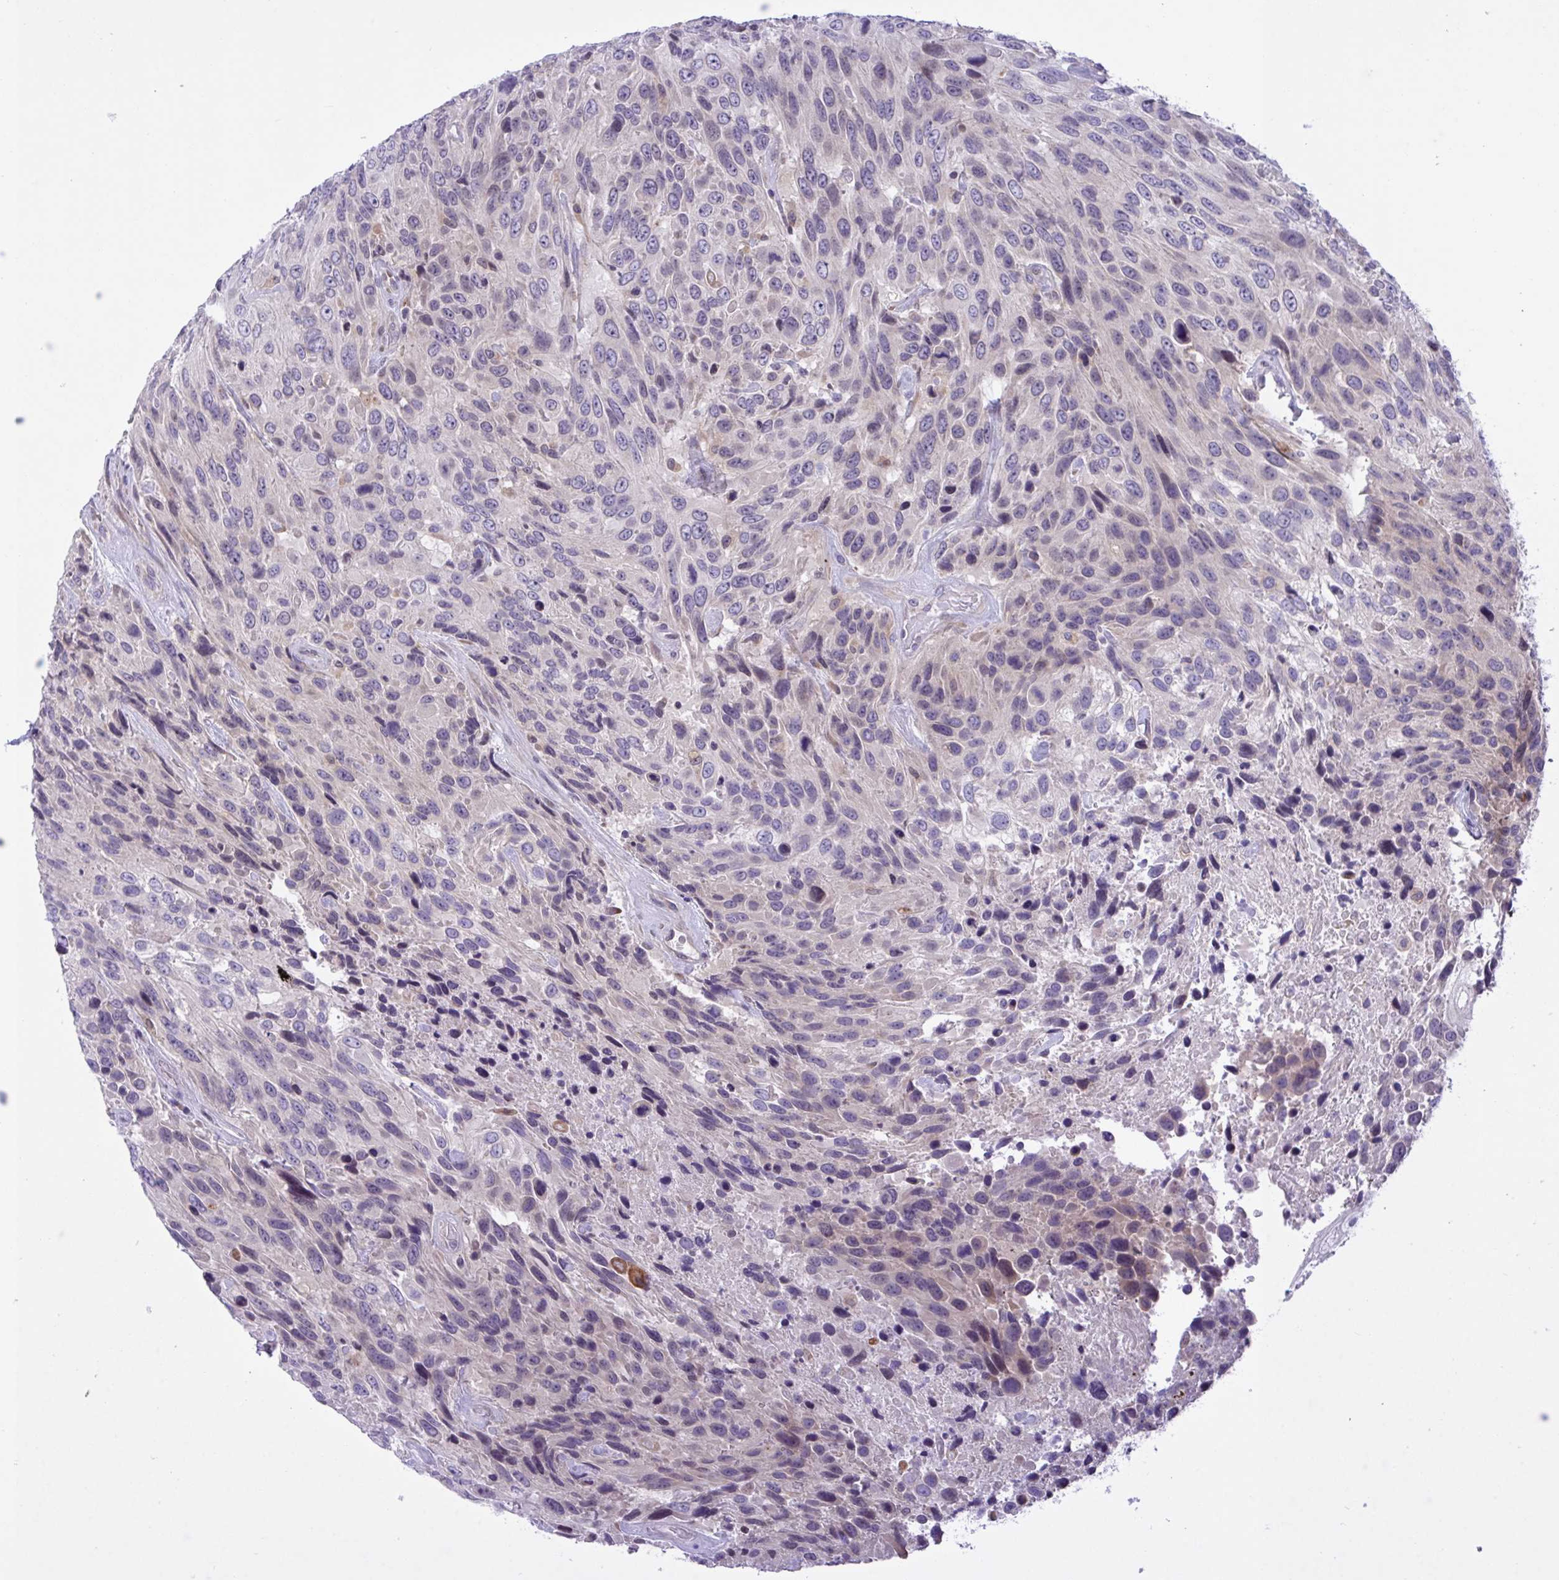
{"staining": {"intensity": "negative", "quantity": "none", "location": "none"}, "tissue": "urothelial cancer", "cell_type": "Tumor cells", "image_type": "cancer", "snomed": [{"axis": "morphology", "description": "Urothelial carcinoma, High grade"}, {"axis": "topography", "description": "Urinary bladder"}], "caption": "High power microscopy image of an immunohistochemistry photomicrograph of urothelial cancer, revealing no significant staining in tumor cells.", "gene": "SNX11", "patient": {"sex": "female", "age": 70}}